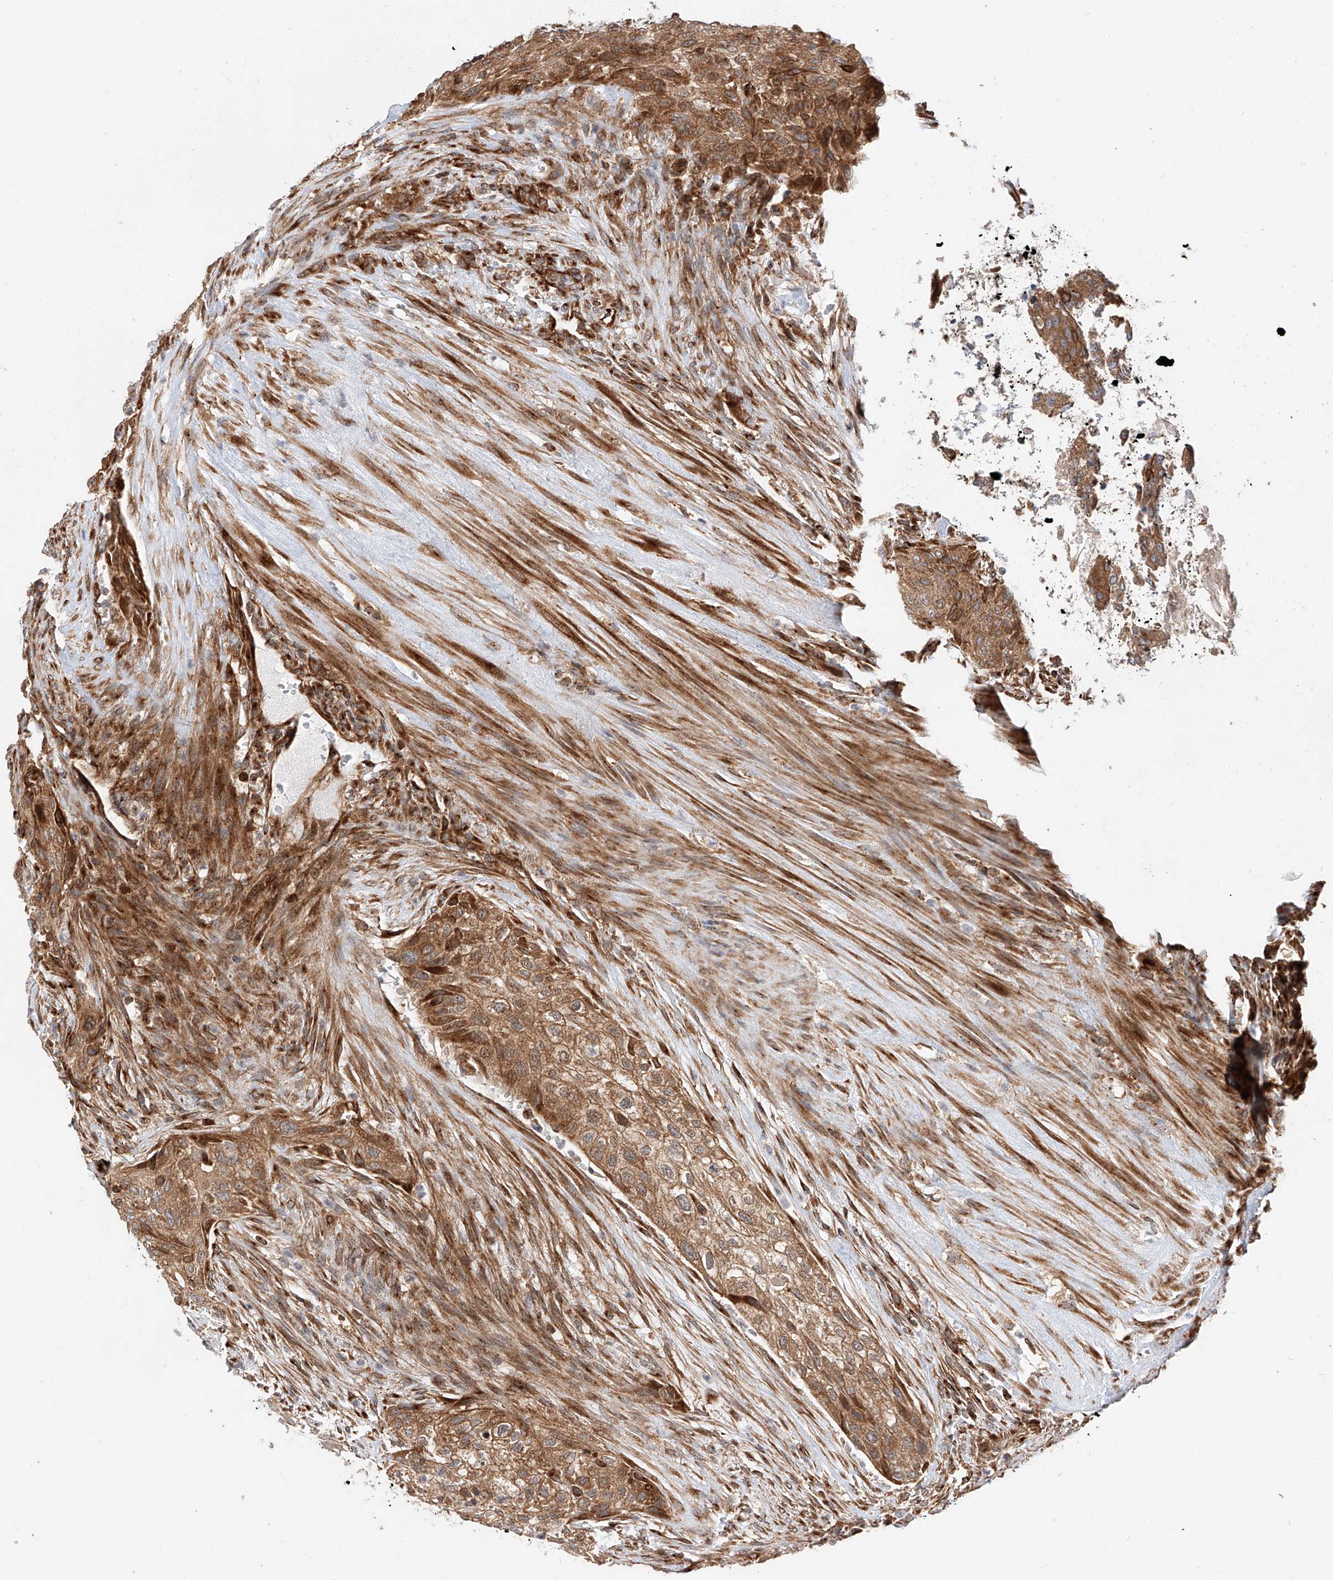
{"staining": {"intensity": "strong", "quantity": ">75%", "location": "cytoplasmic/membranous"}, "tissue": "urothelial cancer", "cell_type": "Tumor cells", "image_type": "cancer", "snomed": [{"axis": "morphology", "description": "Urothelial carcinoma, High grade"}, {"axis": "topography", "description": "Urinary bladder"}], "caption": "IHC micrograph of human urothelial carcinoma (high-grade) stained for a protein (brown), which shows high levels of strong cytoplasmic/membranous staining in approximately >75% of tumor cells.", "gene": "ISCA2", "patient": {"sex": "male", "age": 35}}